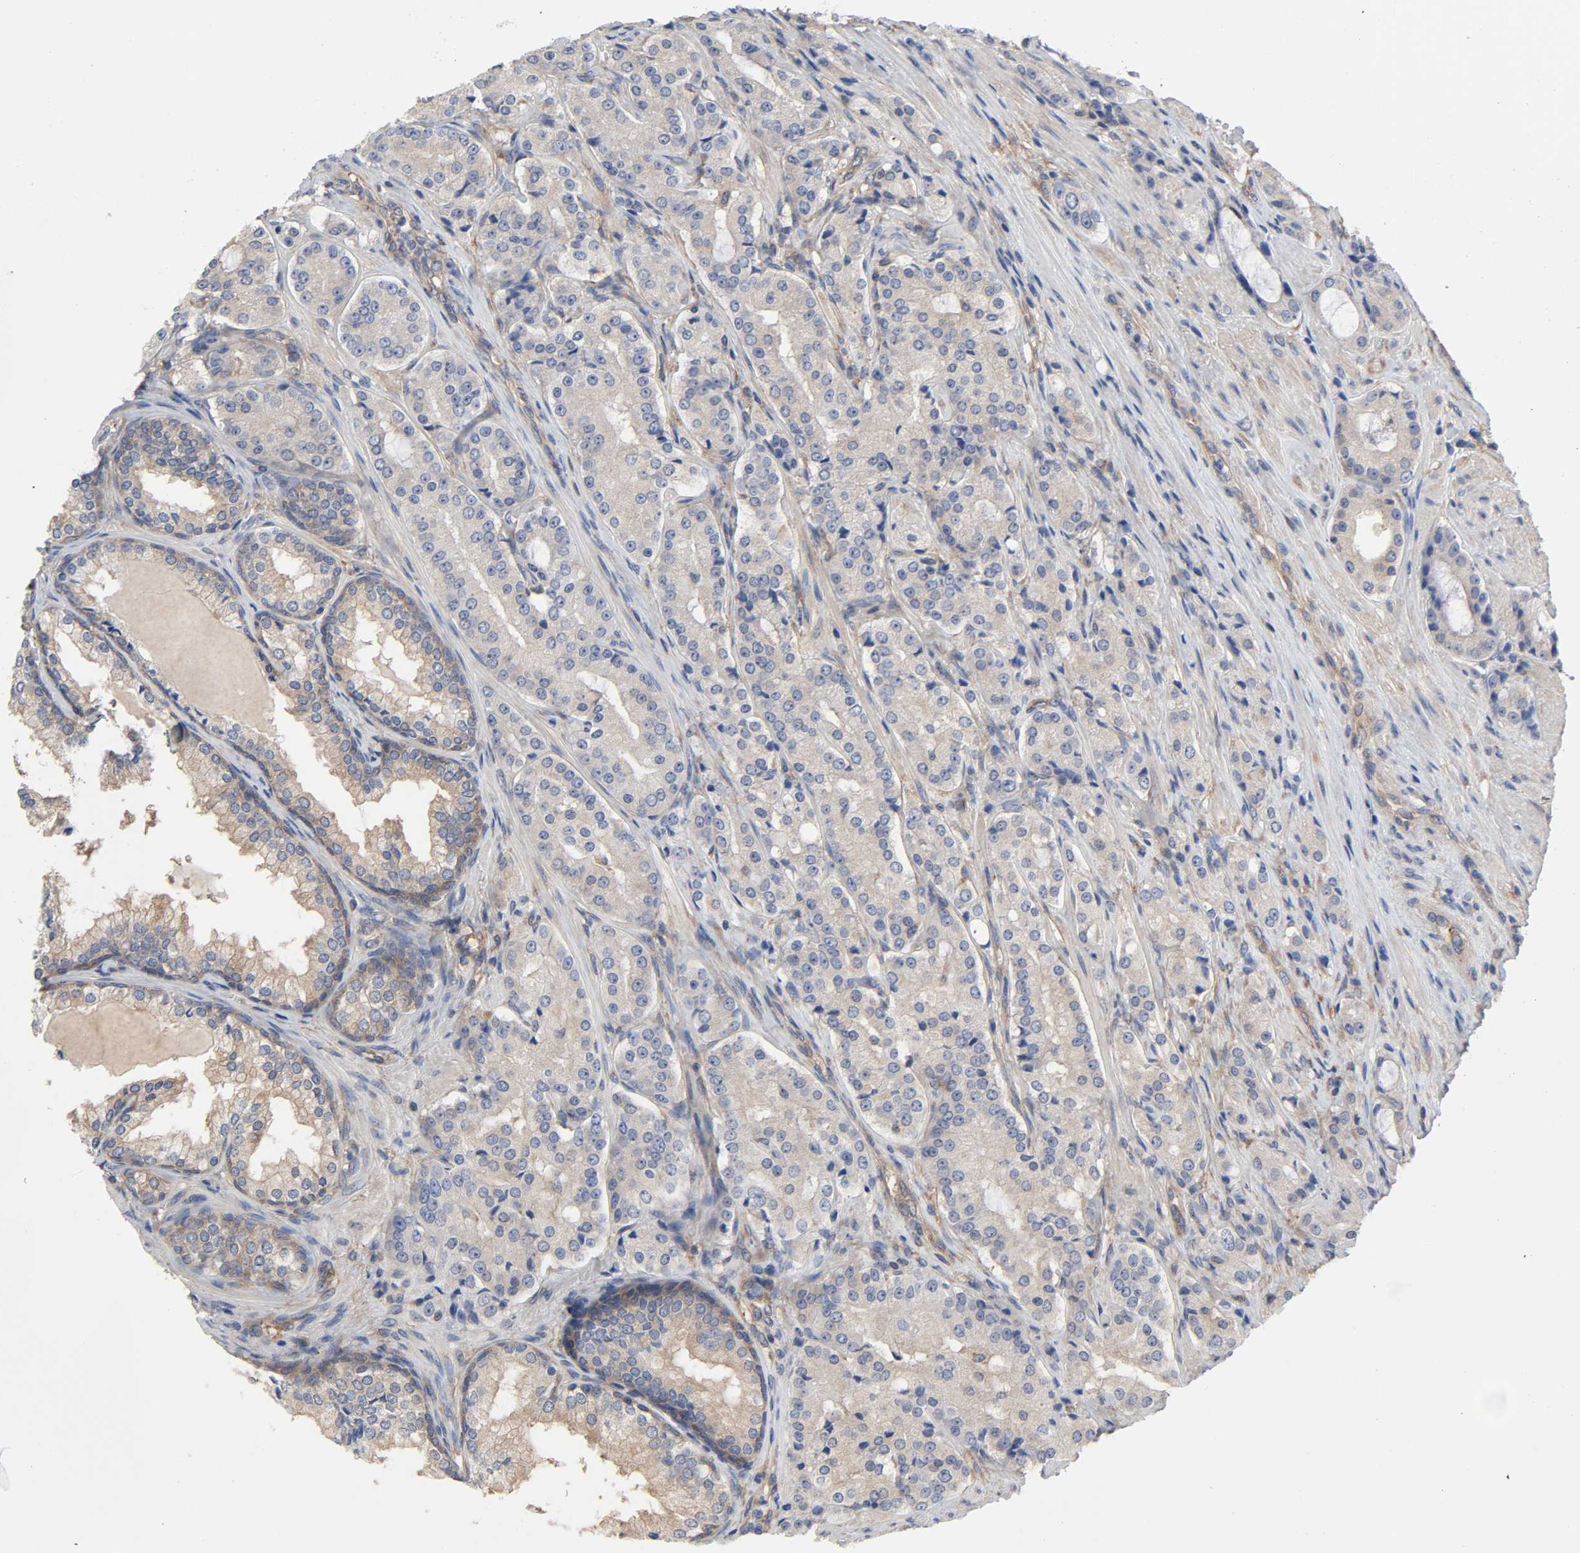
{"staining": {"intensity": "moderate", "quantity": ">75%", "location": "cytoplasmic/membranous"}, "tissue": "prostate cancer", "cell_type": "Tumor cells", "image_type": "cancer", "snomed": [{"axis": "morphology", "description": "Adenocarcinoma, High grade"}, {"axis": "topography", "description": "Prostate"}], "caption": "Prostate high-grade adenocarcinoma stained with IHC displays moderate cytoplasmic/membranous positivity in approximately >75% of tumor cells.", "gene": "DYNLT3", "patient": {"sex": "male", "age": 72}}